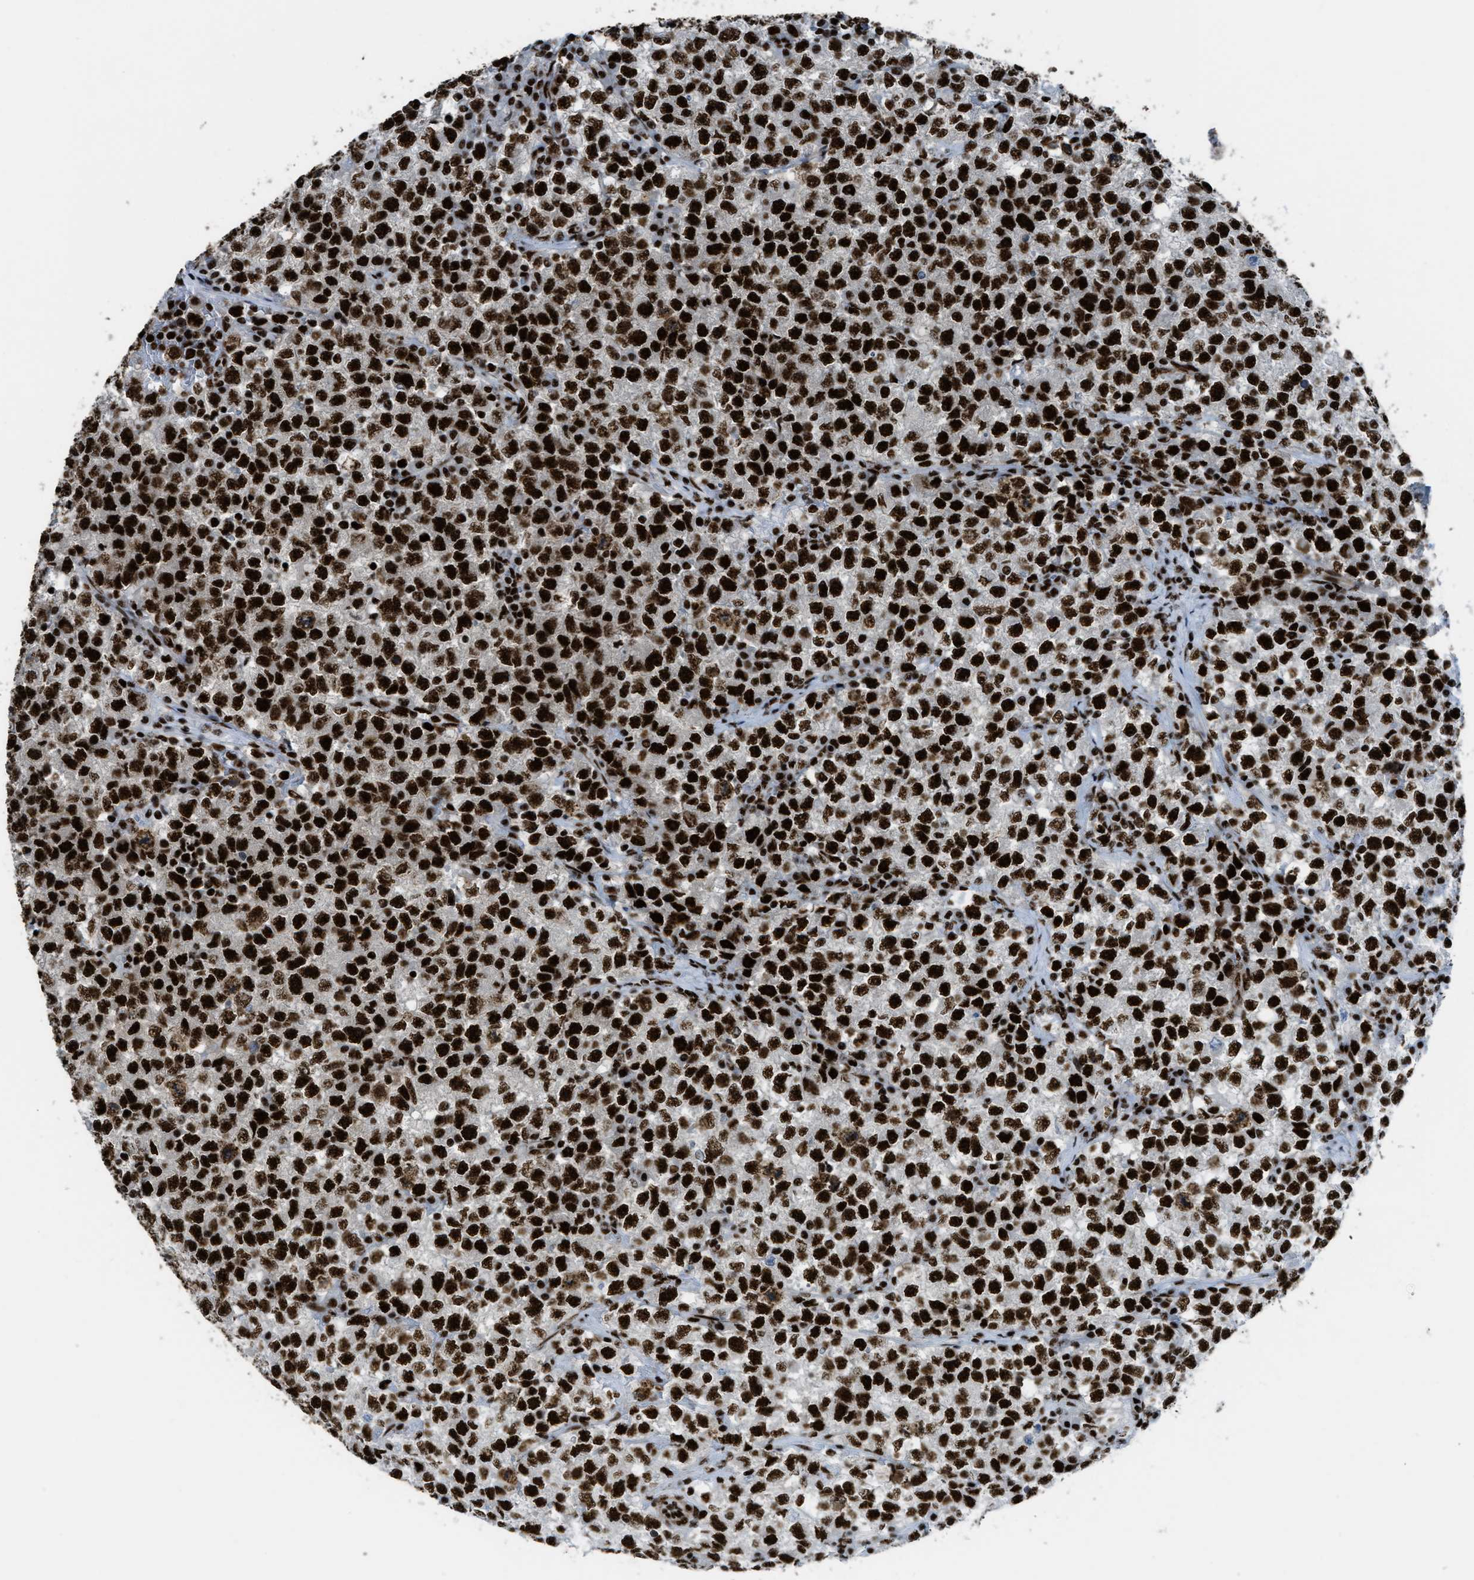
{"staining": {"intensity": "strong", "quantity": ">75%", "location": "nuclear"}, "tissue": "testis cancer", "cell_type": "Tumor cells", "image_type": "cancer", "snomed": [{"axis": "morphology", "description": "Seminoma, NOS"}, {"axis": "topography", "description": "Testis"}], "caption": "IHC staining of seminoma (testis), which exhibits high levels of strong nuclear positivity in about >75% of tumor cells indicating strong nuclear protein expression. The staining was performed using DAB (3,3'-diaminobenzidine) (brown) for protein detection and nuclei were counterstained in hematoxylin (blue).", "gene": "ZNF207", "patient": {"sex": "male", "age": 22}}